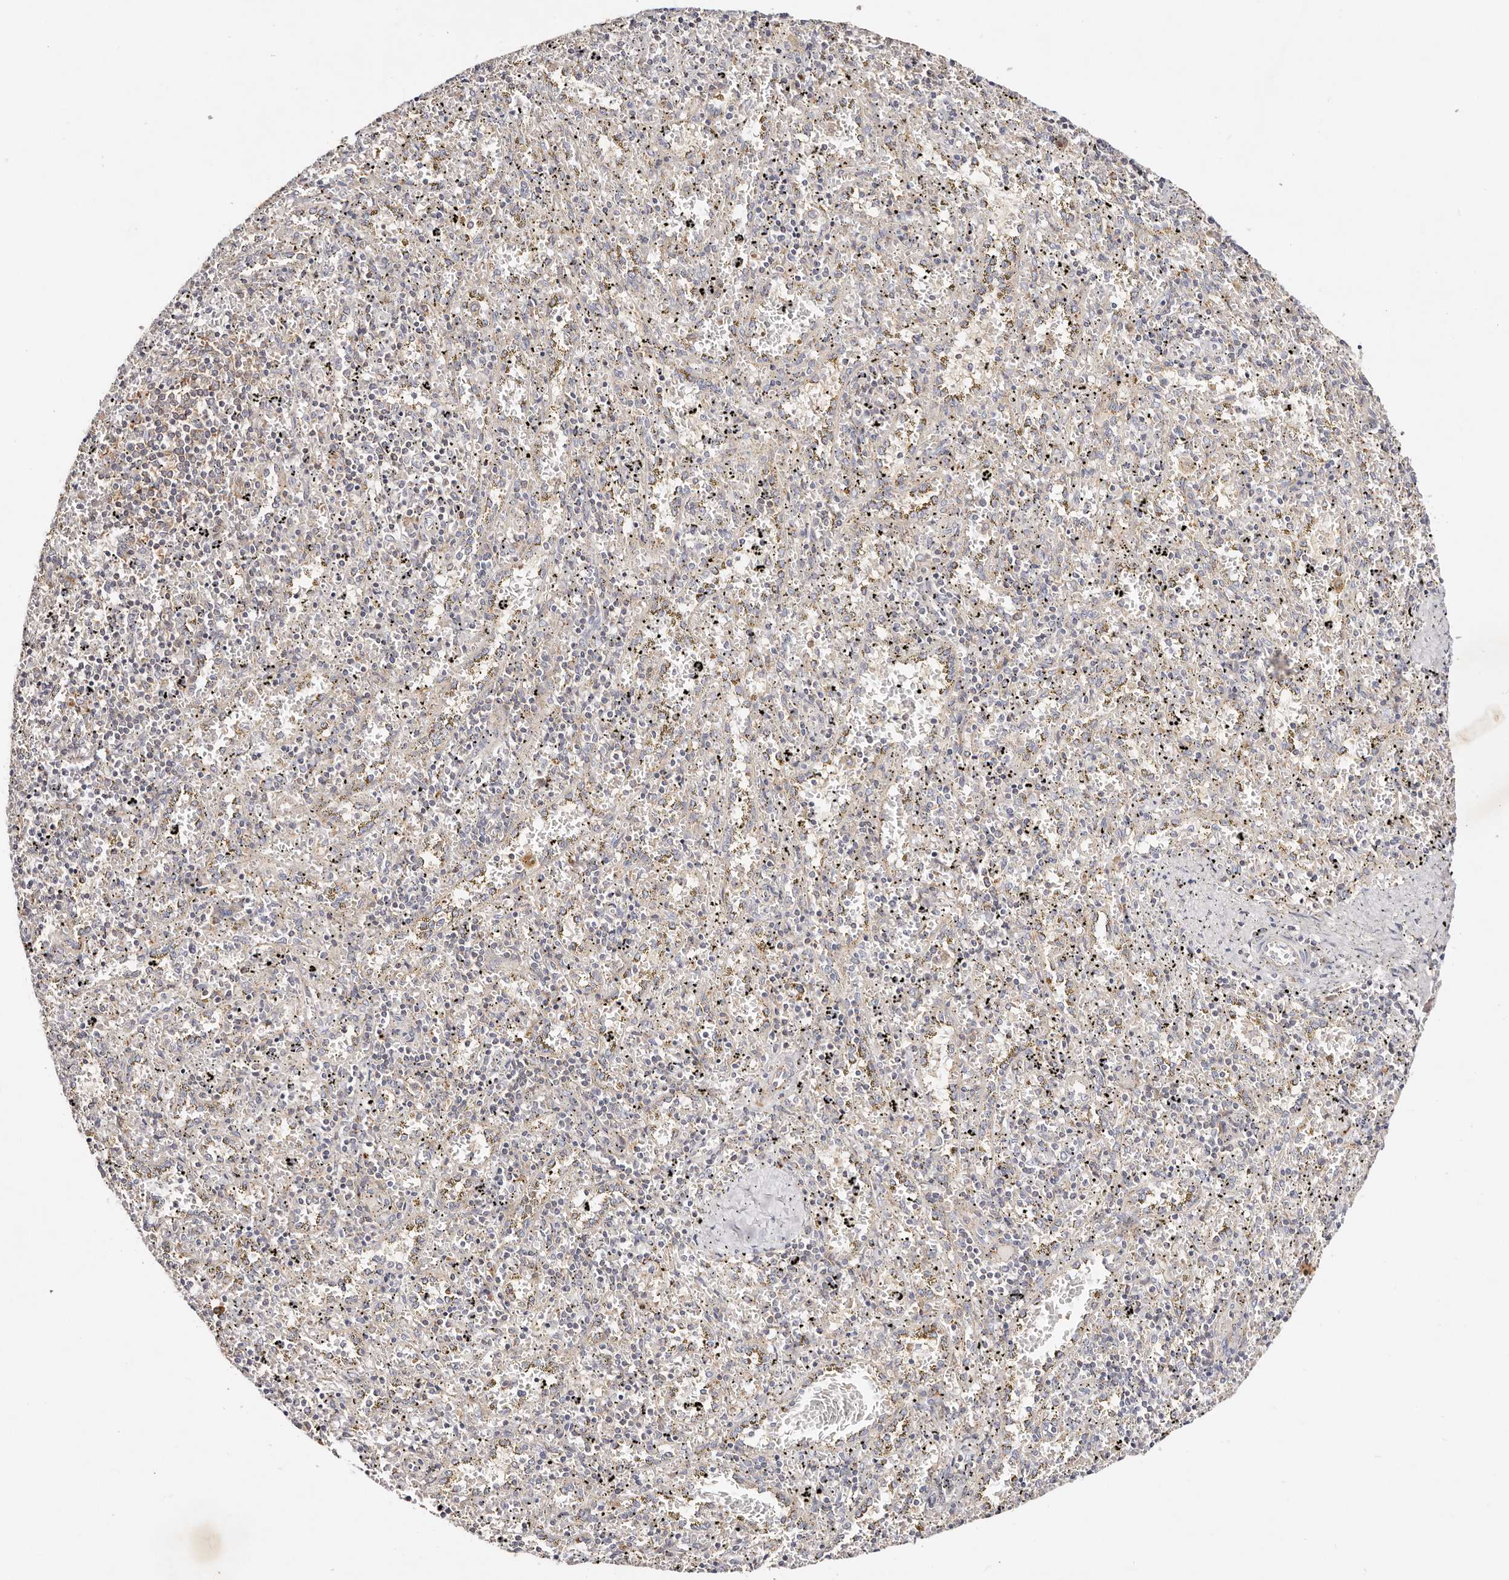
{"staining": {"intensity": "negative", "quantity": "none", "location": "none"}, "tissue": "spleen", "cell_type": "Cells in red pulp", "image_type": "normal", "snomed": [{"axis": "morphology", "description": "Normal tissue, NOS"}, {"axis": "topography", "description": "Spleen"}], "caption": "This is a image of immunohistochemistry (IHC) staining of unremarkable spleen, which shows no positivity in cells in red pulp. (Immunohistochemistry (ihc), brightfield microscopy, high magnification).", "gene": "GNA13", "patient": {"sex": "male", "age": 11}}